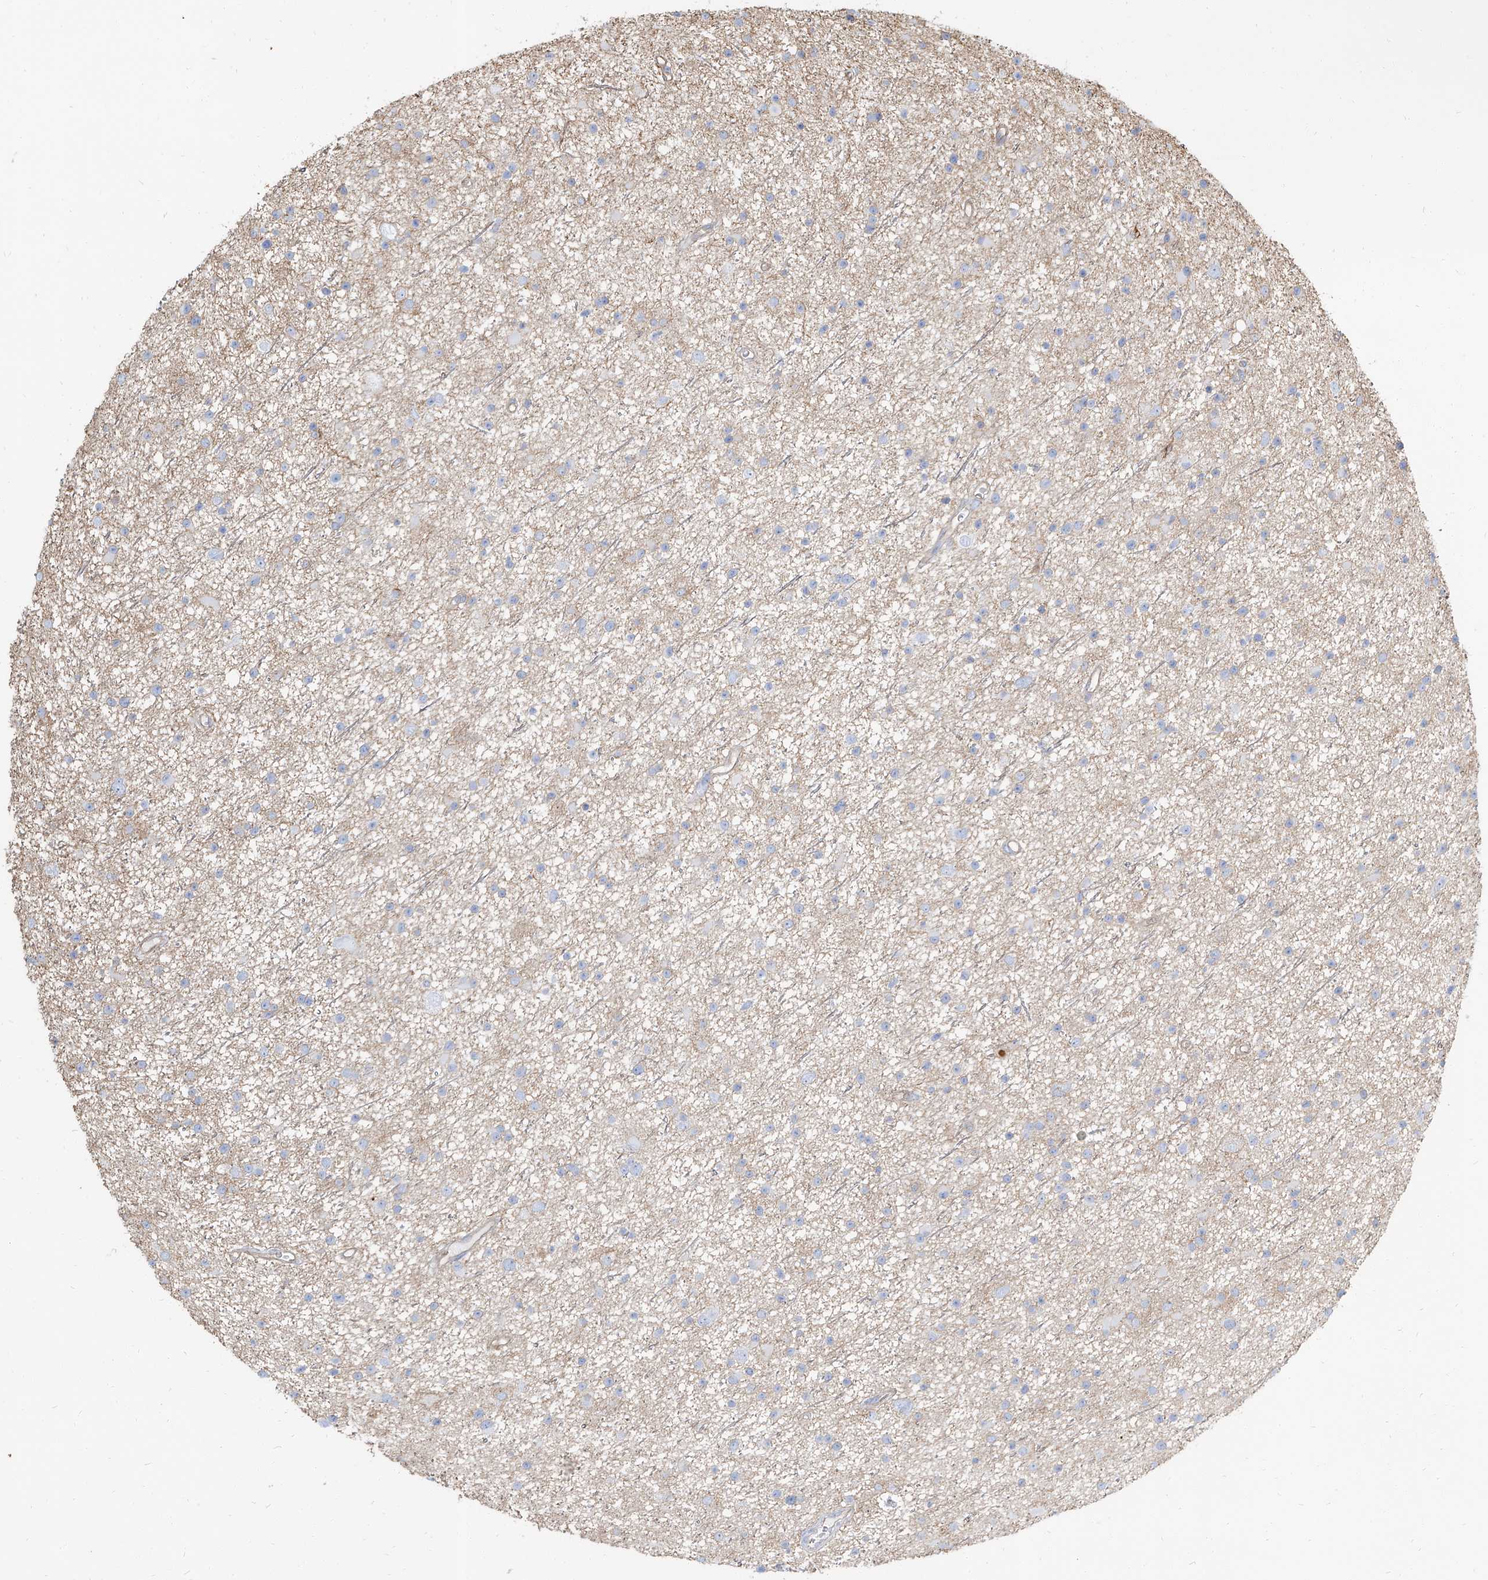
{"staining": {"intensity": "negative", "quantity": "none", "location": "none"}, "tissue": "glioma", "cell_type": "Tumor cells", "image_type": "cancer", "snomed": [{"axis": "morphology", "description": "Glioma, malignant, Low grade"}, {"axis": "topography", "description": "Cerebral cortex"}], "caption": "Tumor cells show no significant positivity in malignant glioma (low-grade).", "gene": "TXLNB", "patient": {"sex": "female", "age": 39}}